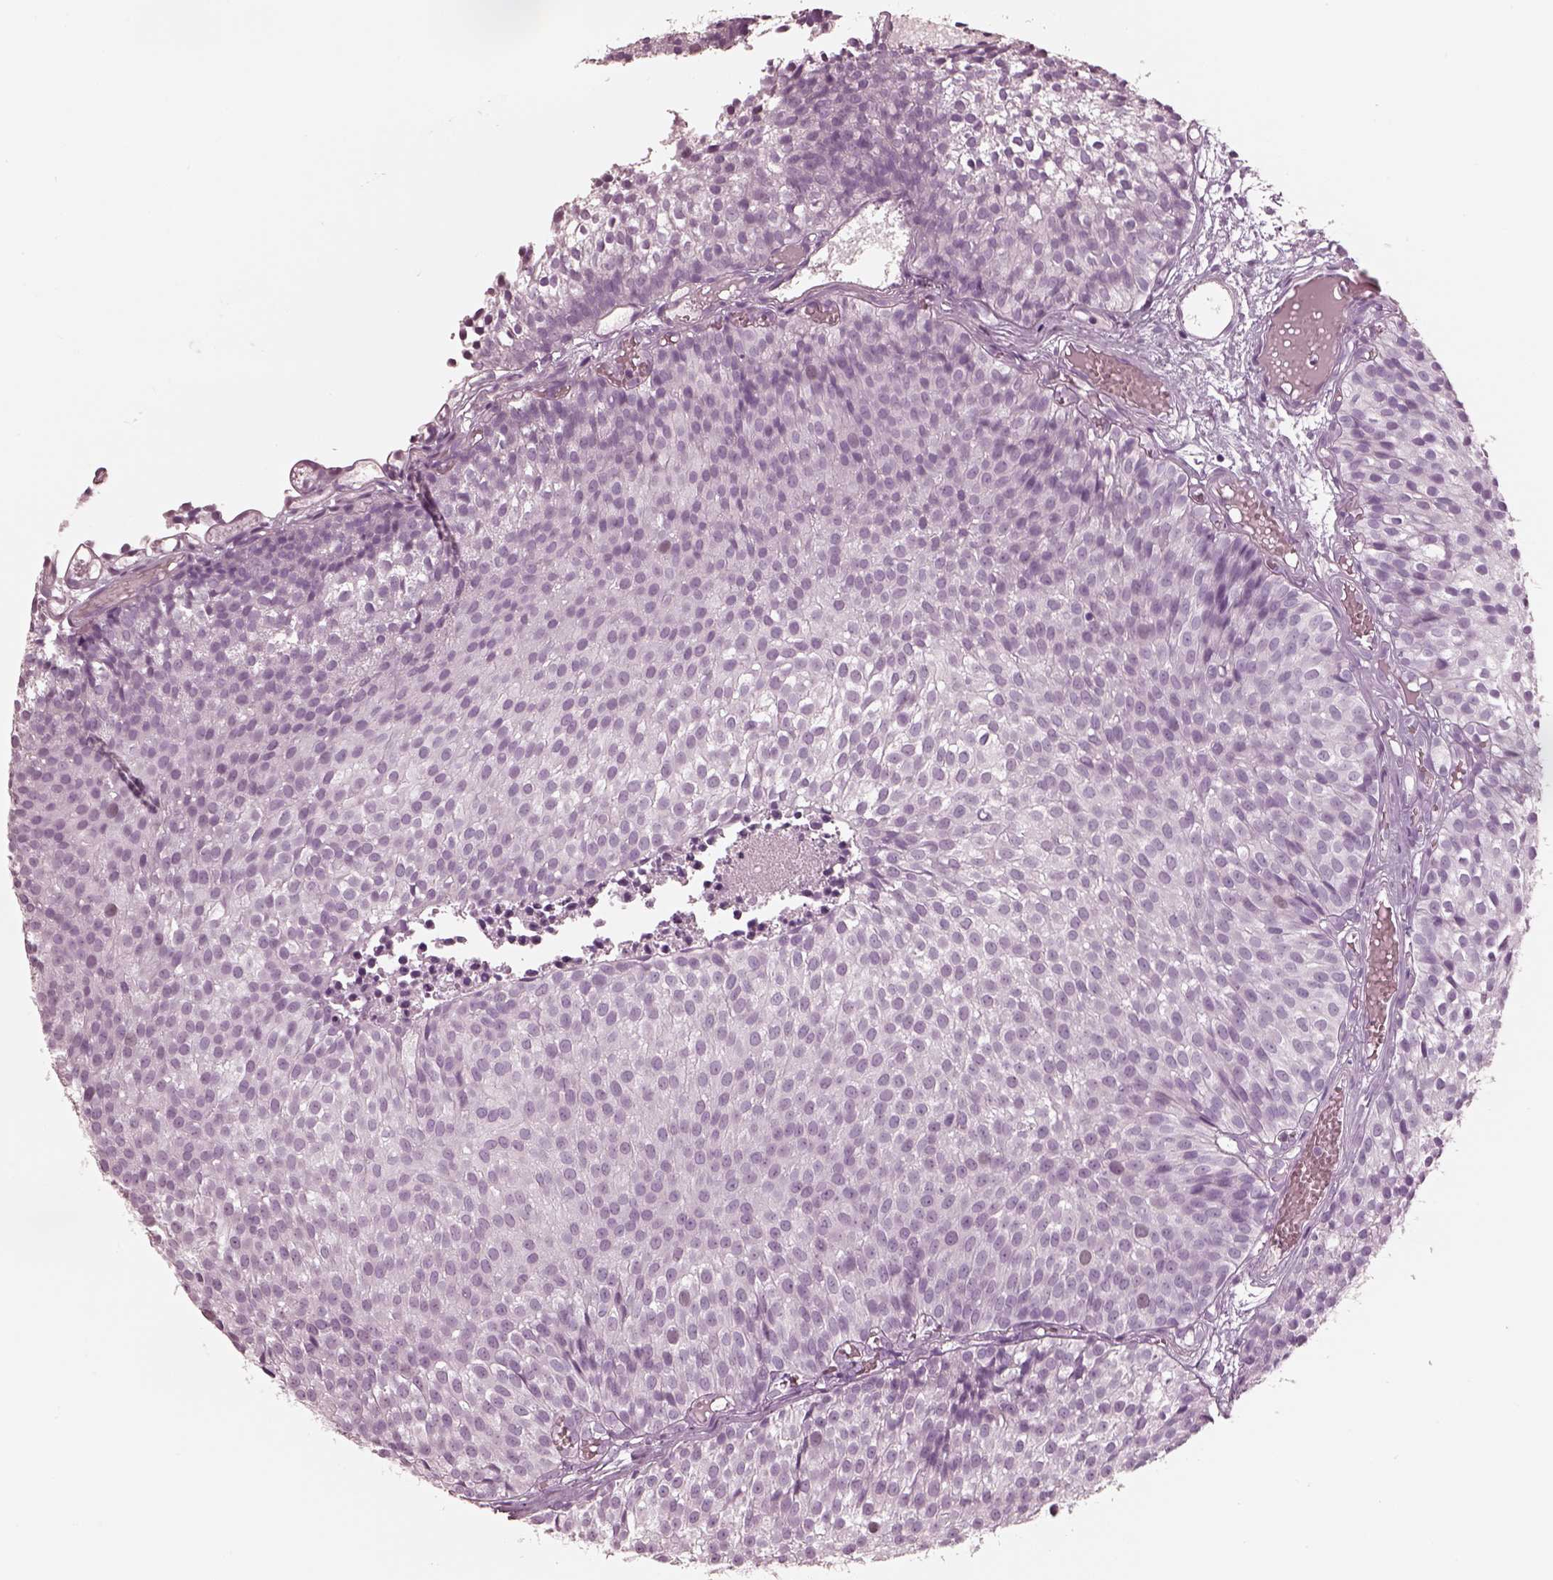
{"staining": {"intensity": "negative", "quantity": "none", "location": "none"}, "tissue": "urothelial cancer", "cell_type": "Tumor cells", "image_type": "cancer", "snomed": [{"axis": "morphology", "description": "Urothelial carcinoma, Low grade"}, {"axis": "topography", "description": "Urinary bladder"}], "caption": "Urothelial carcinoma (low-grade) was stained to show a protein in brown. There is no significant staining in tumor cells. The staining was performed using DAB (3,3'-diaminobenzidine) to visualize the protein expression in brown, while the nuclei were stained in blue with hematoxylin (Magnification: 20x).", "gene": "KRTAP24-1", "patient": {"sex": "male", "age": 63}}